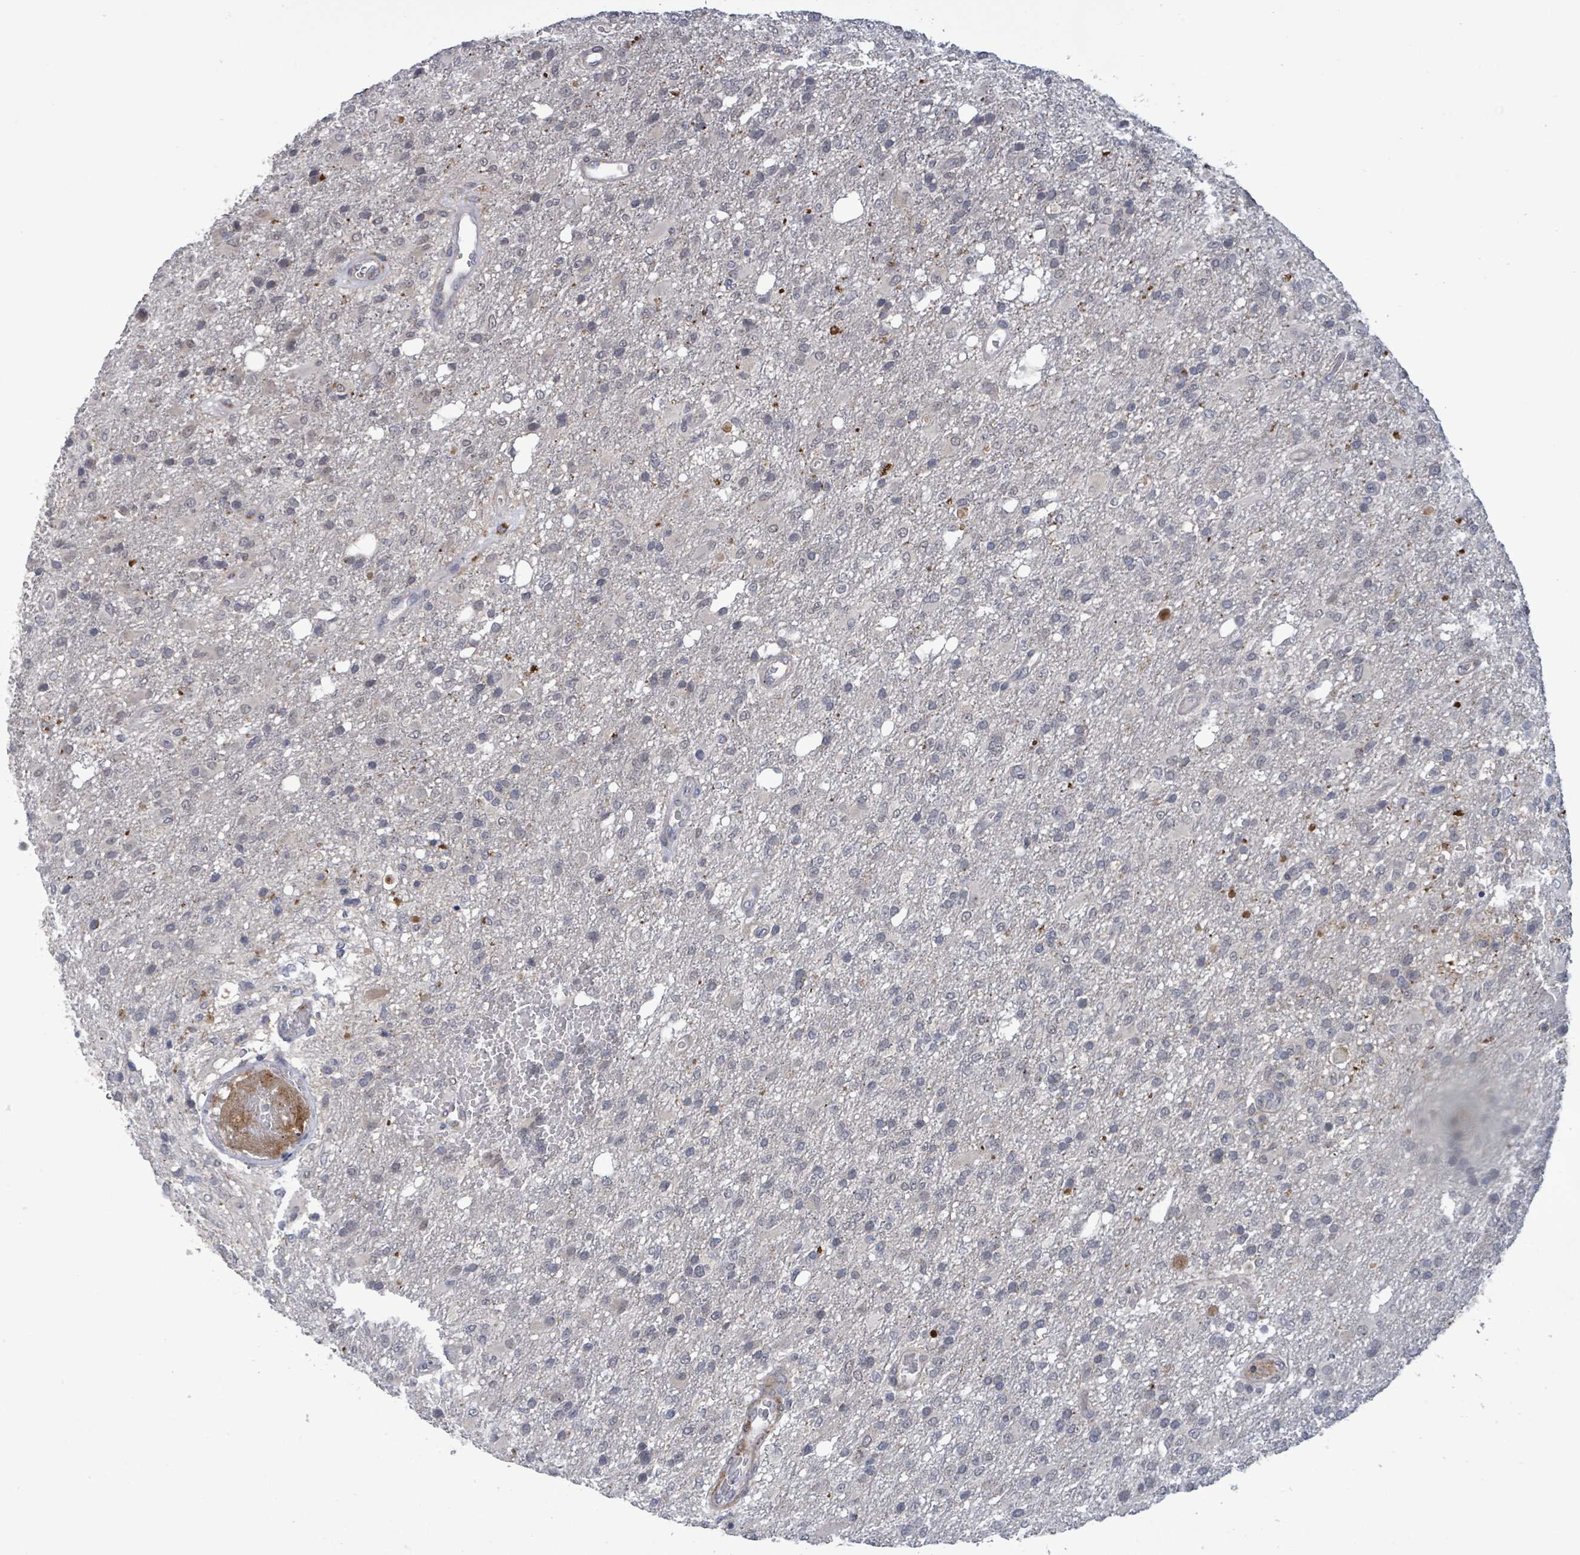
{"staining": {"intensity": "negative", "quantity": "none", "location": "none"}, "tissue": "glioma", "cell_type": "Tumor cells", "image_type": "cancer", "snomed": [{"axis": "morphology", "description": "Glioma, malignant, High grade"}, {"axis": "topography", "description": "Brain"}], "caption": "The photomicrograph shows no significant positivity in tumor cells of high-grade glioma (malignant).", "gene": "AMMECR1", "patient": {"sex": "female", "age": 74}}